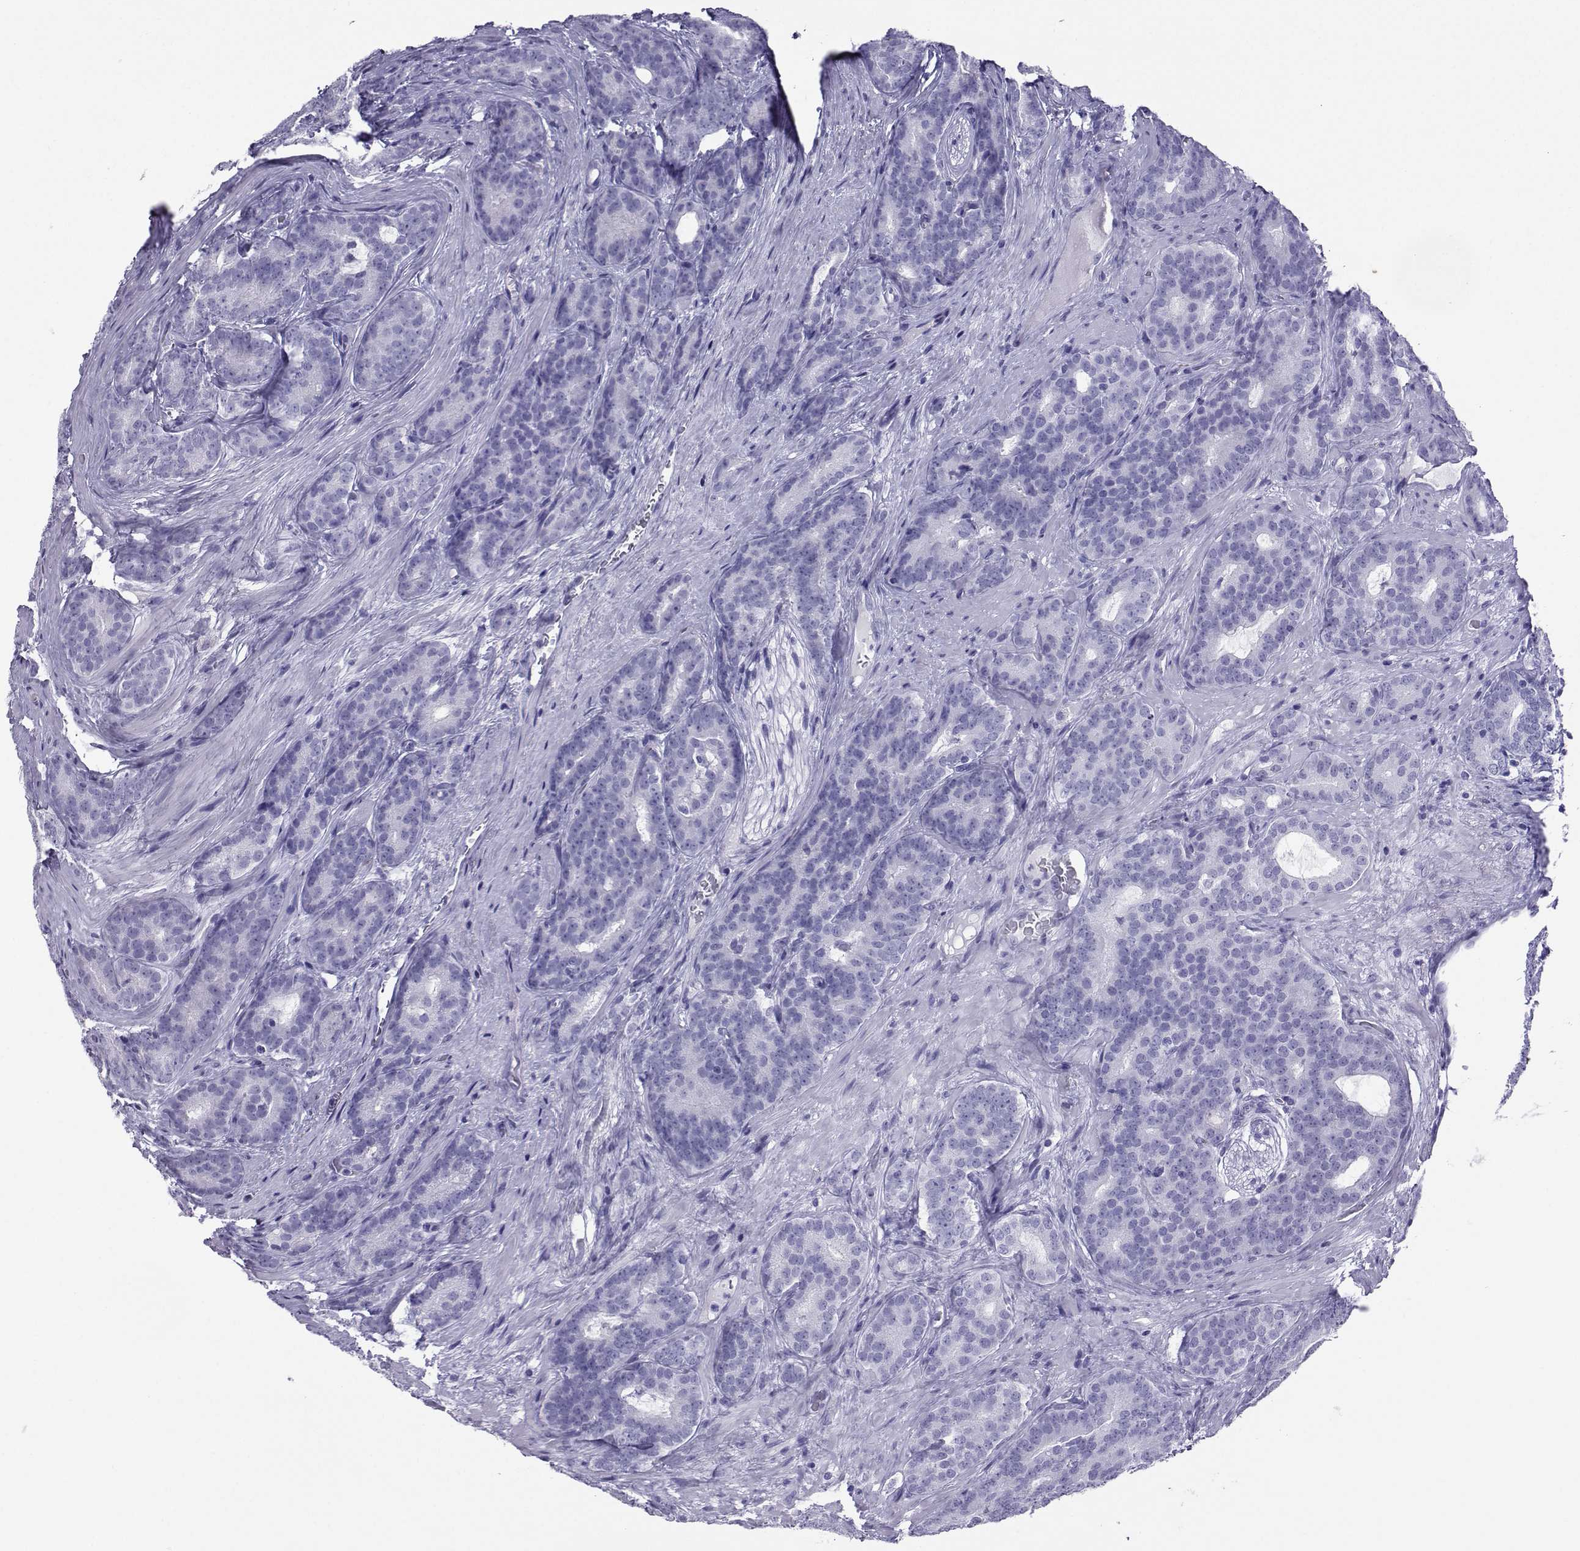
{"staining": {"intensity": "negative", "quantity": "none", "location": "none"}, "tissue": "prostate cancer", "cell_type": "Tumor cells", "image_type": "cancer", "snomed": [{"axis": "morphology", "description": "Adenocarcinoma, NOS"}, {"axis": "topography", "description": "Prostate"}], "caption": "IHC of human prostate adenocarcinoma demonstrates no staining in tumor cells.", "gene": "LORICRIN", "patient": {"sex": "male", "age": 71}}